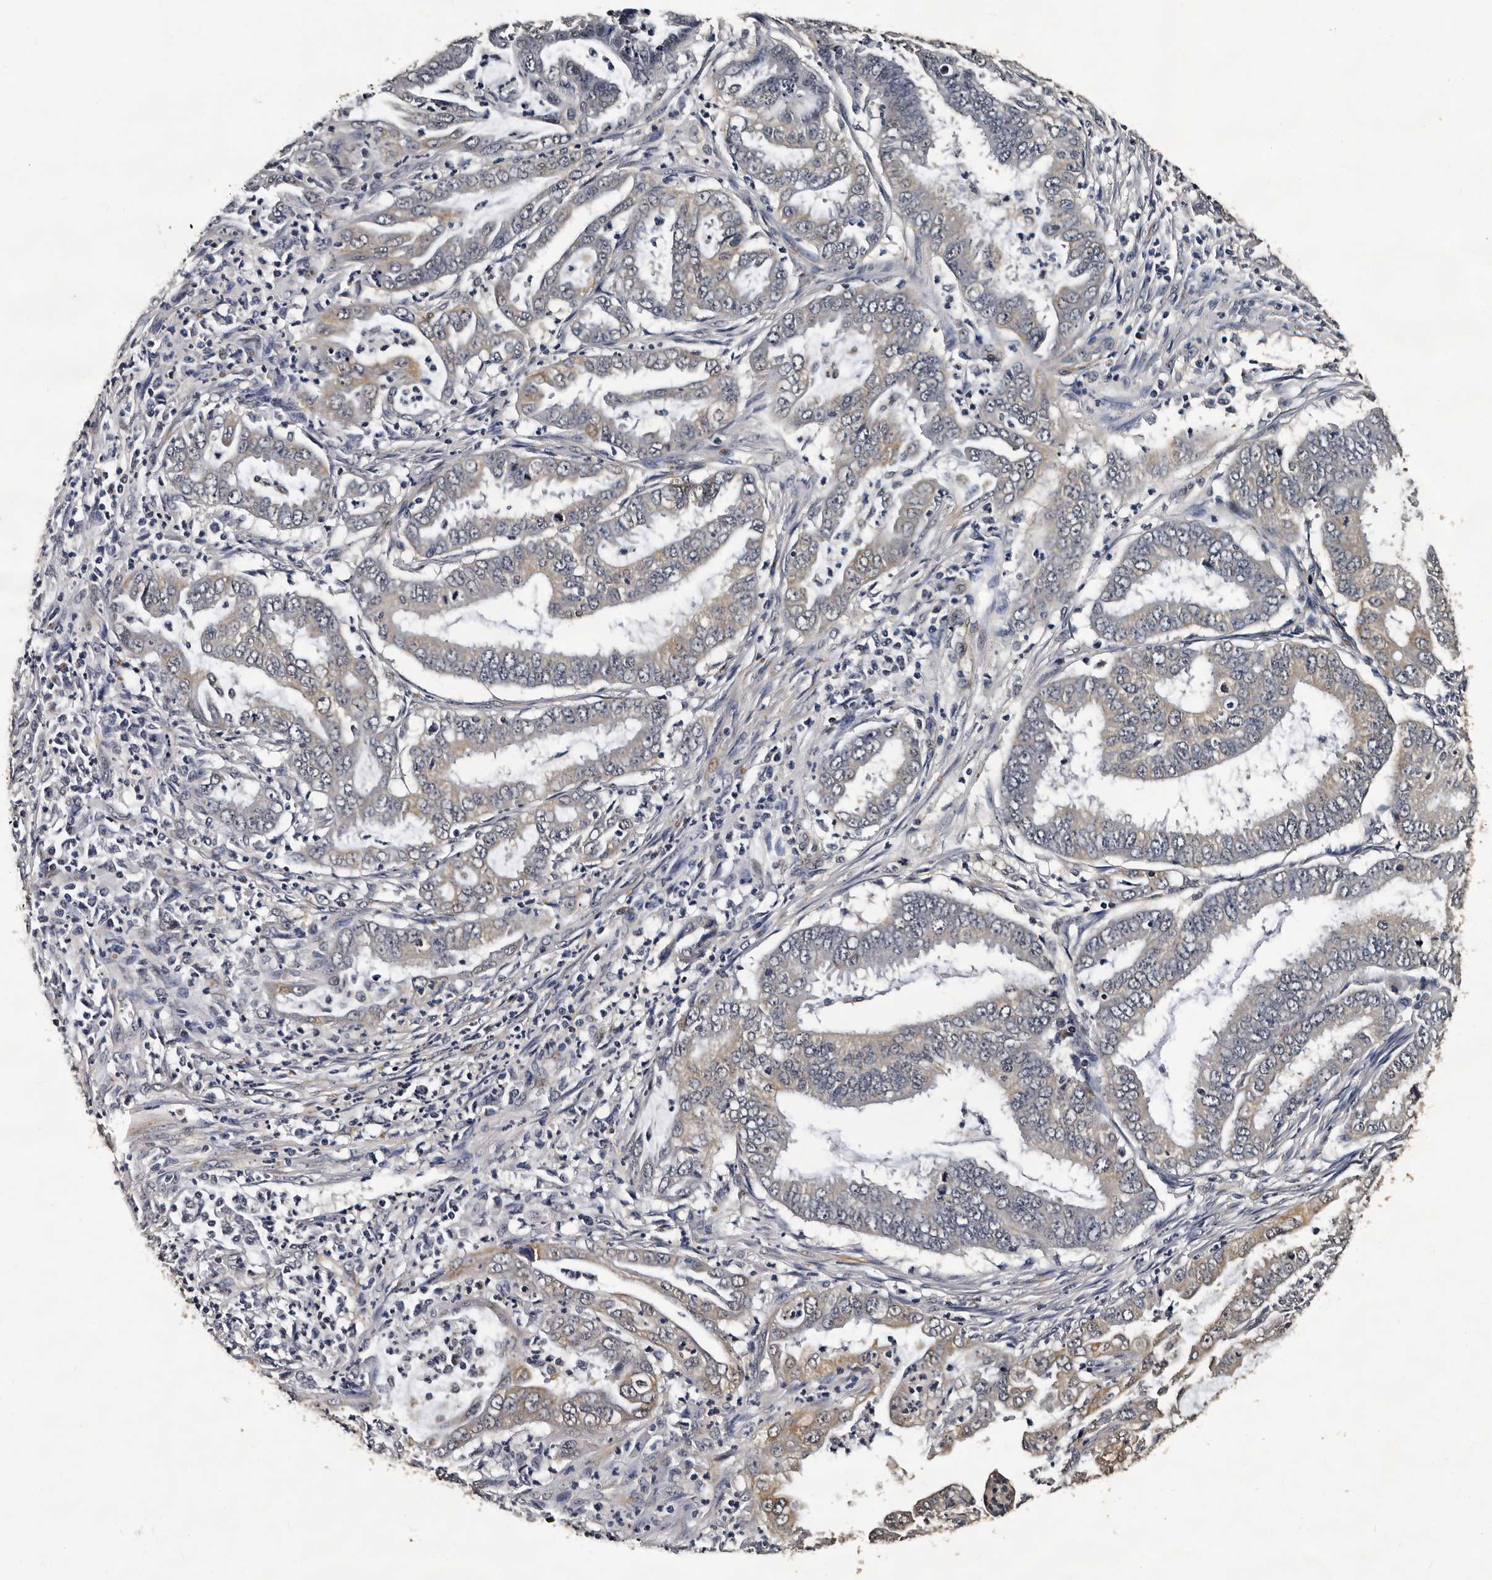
{"staining": {"intensity": "weak", "quantity": "<25%", "location": "cytoplasmic/membranous"}, "tissue": "endometrial cancer", "cell_type": "Tumor cells", "image_type": "cancer", "snomed": [{"axis": "morphology", "description": "Adenocarcinoma, NOS"}, {"axis": "topography", "description": "Endometrium"}], "caption": "Immunohistochemistry (IHC) micrograph of endometrial cancer stained for a protein (brown), which demonstrates no expression in tumor cells.", "gene": "CPNE3", "patient": {"sex": "female", "age": 51}}